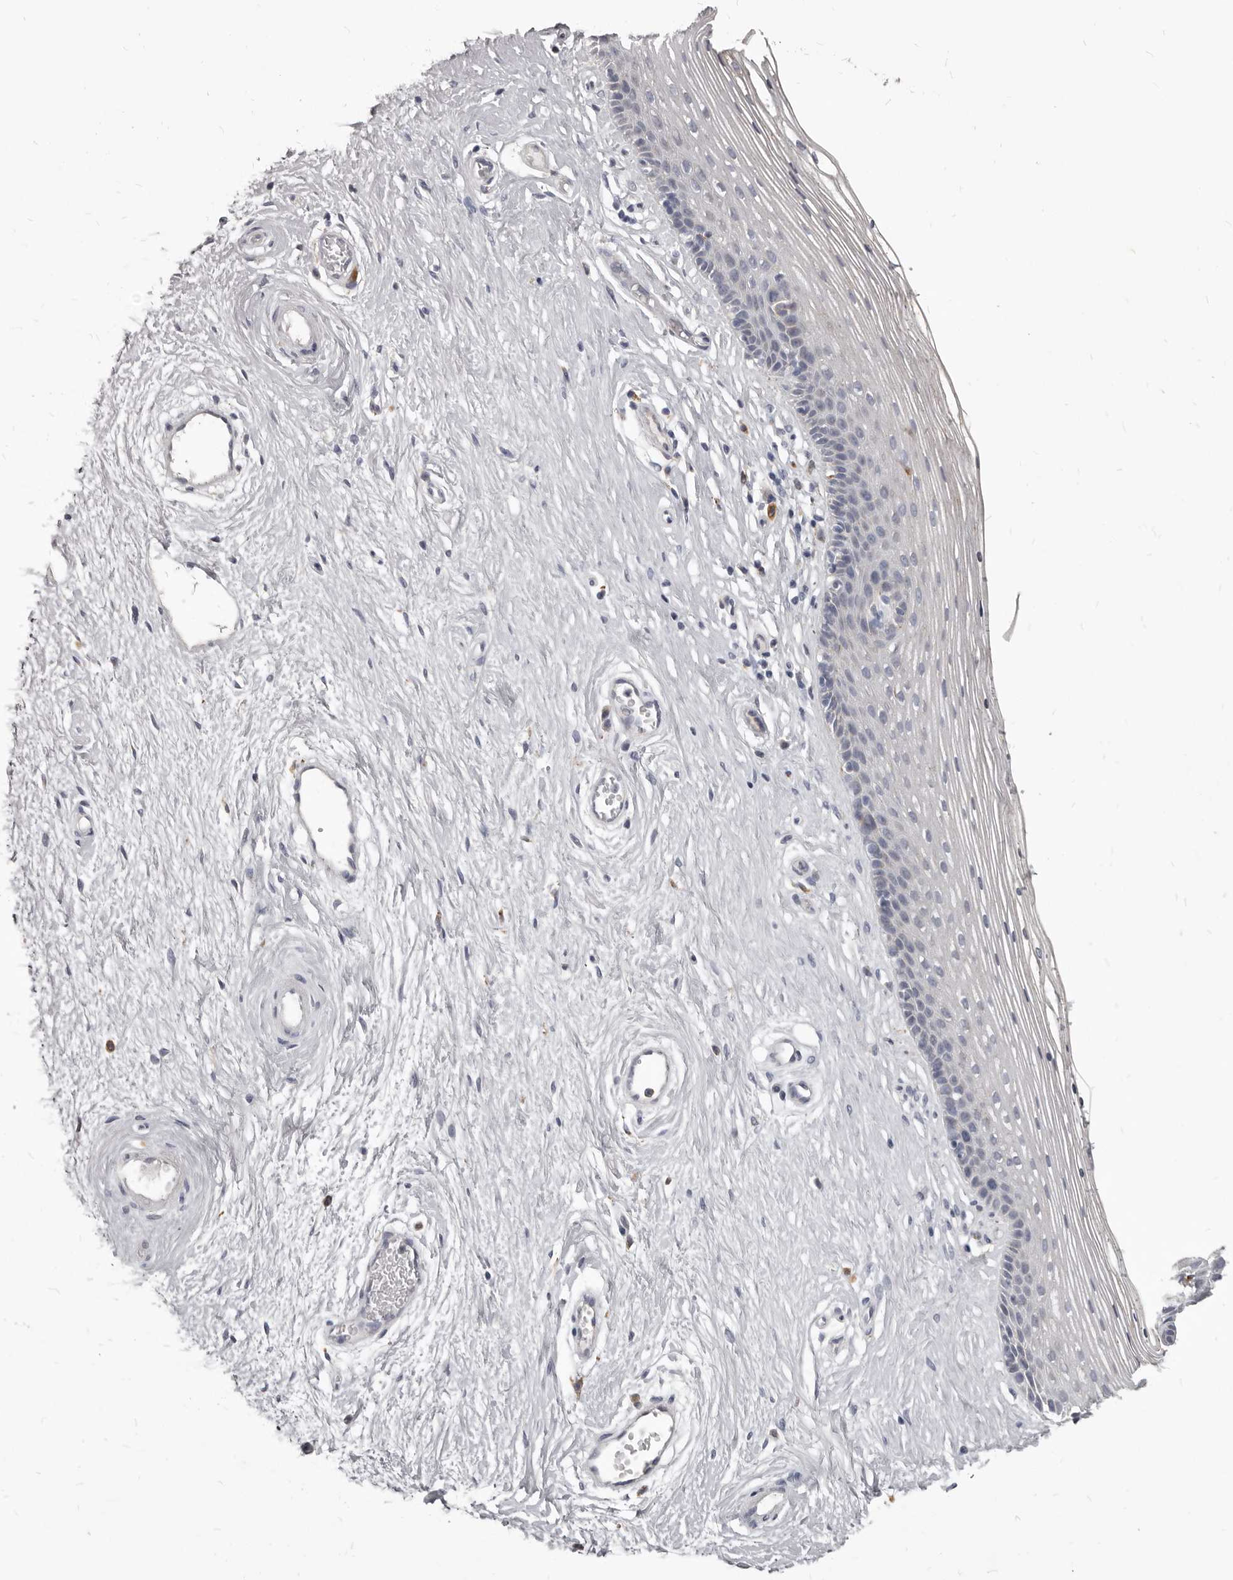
{"staining": {"intensity": "negative", "quantity": "none", "location": "none"}, "tissue": "vagina", "cell_type": "Squamous epithelial cells", "image_type": "normal", "snomed": [{"axis": "morphology", "description": "Normal tissue, NOS"}, {"axis": "topography", "description": "Vagina"}], "caption": "Histopathology image shows no protein positivity in squamous epithelial cells of benign vagina. (DAB (3,3'-diaminobenzidine) immunohistochemistry with hematoxylin counter stain).", "gene": "PI4K2A", "patient": {"sex": "female", "age": 46}}